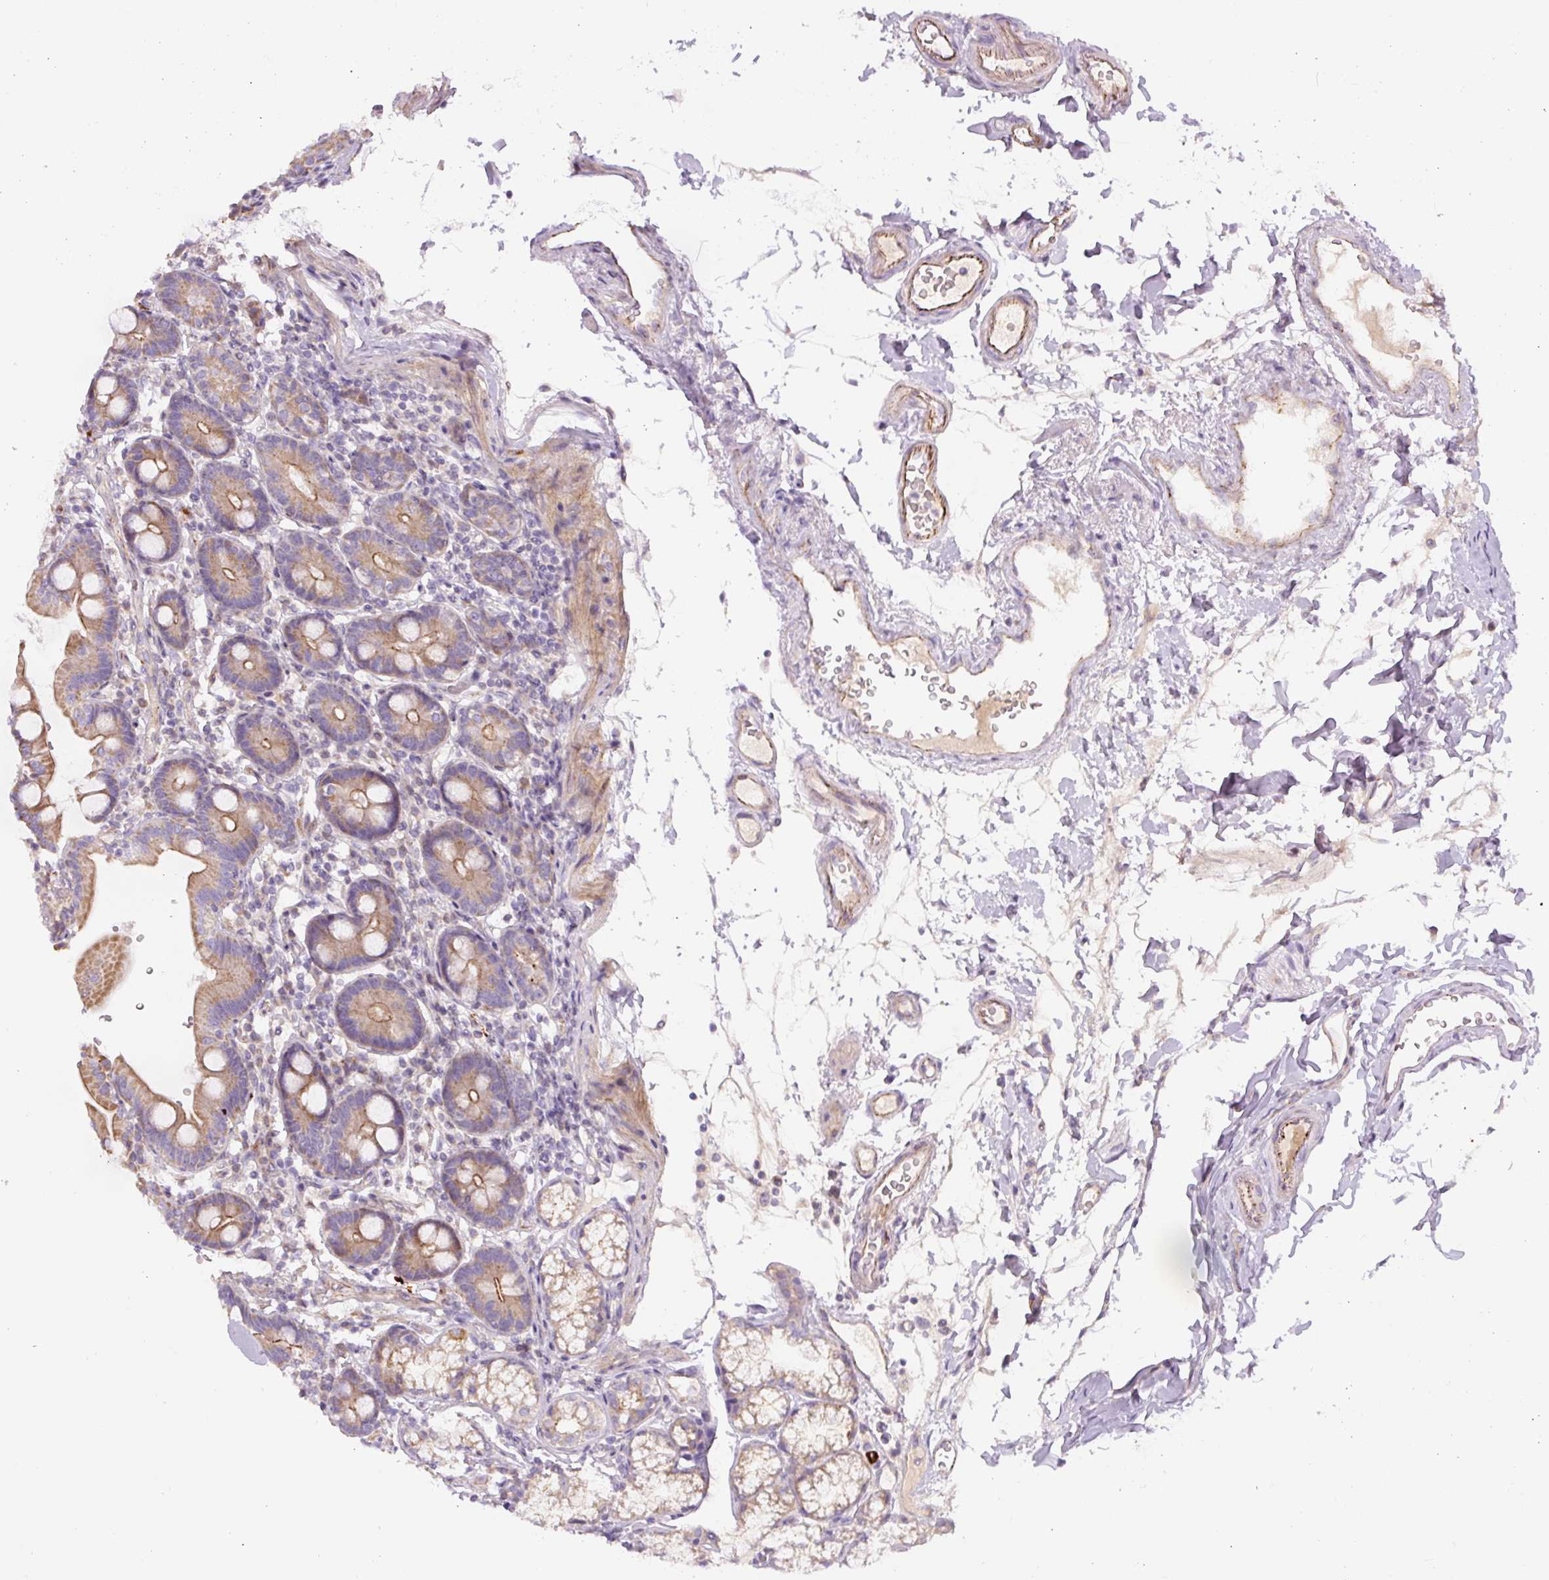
{"staining": {"intensity": "moderate", "quantity": "25%-75%", "location": "cytoplasmic/membranous"}, "tissue": "duodenum", "cell_type": "Glandular cells", "image_type": "normal", "snomed": [{"axis": "morphology", "description": "Normal tissue, NOS"}, {"axis": "topography", "description": "Duodenum"}], "caption": "Protein analysis of benign duodenum displays moderate cytoplasmic/membranous expression in approximately 25%-75% of glandular cells. (DAB (3,3'-diaminobenzidine) IHC, brown staining for protein, blue staining for nuclei).", "gene": "CCNI2", "patient": {"sex": "female", "age": 67}}